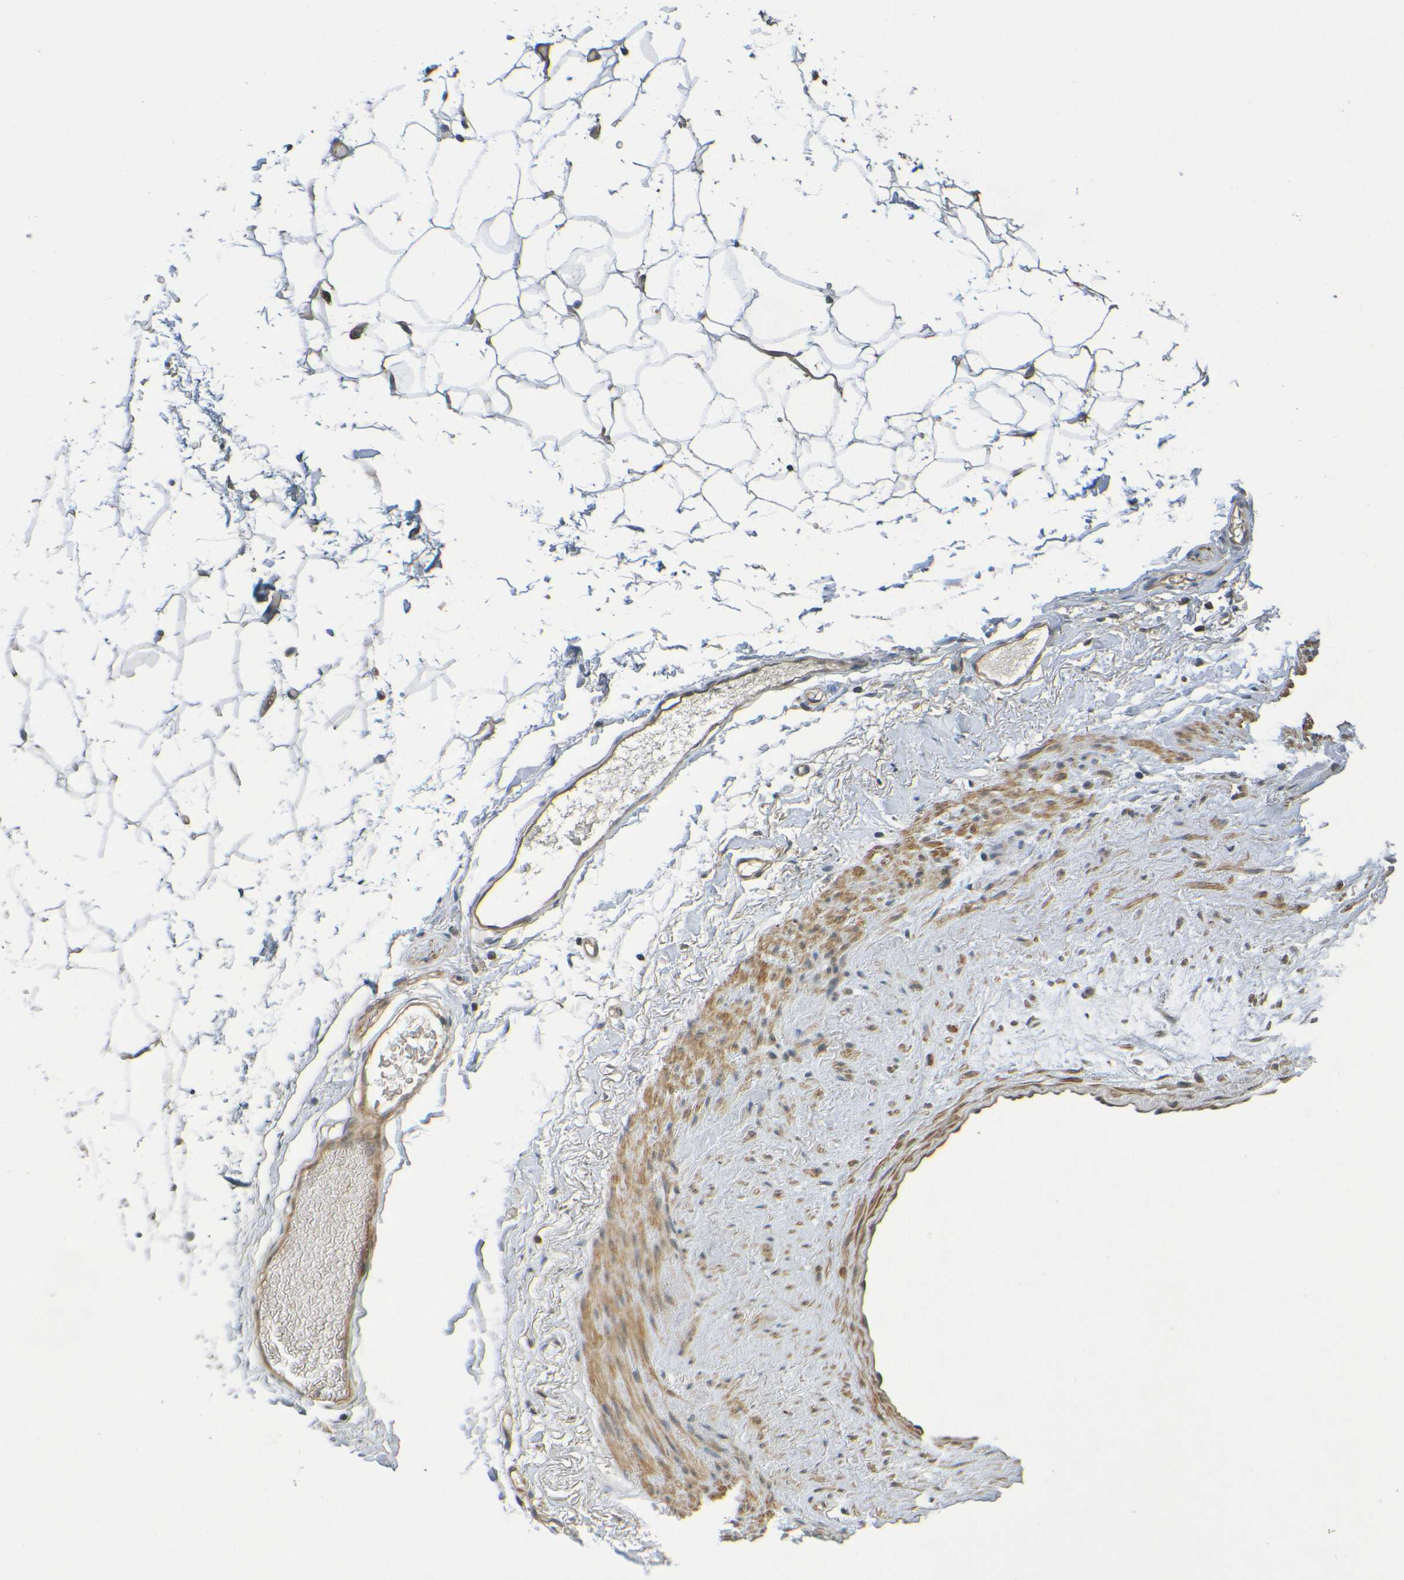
{"staining": {"intensity": "moderate", "quantity": "<25%", "location": "cytoplasmic/membranous"}, "tissue": "adipose tissue", "cell_type": "Adipocytes", "image_type": "normal", "snomed": [{"axis": "morphology", "description": "Normal tissue, NOS"}, {"axis": "topography", "description": "Breast"}, {"axis": "topography", "description": "Soft tissue"}], "caption": "Moderate cytoplasmic/membranous protein staining is identified in approximately <25% of adipocytes in adipose tissue.", "gene": "CYP4F2", "patient": {"sex": "female", "age": 75}}